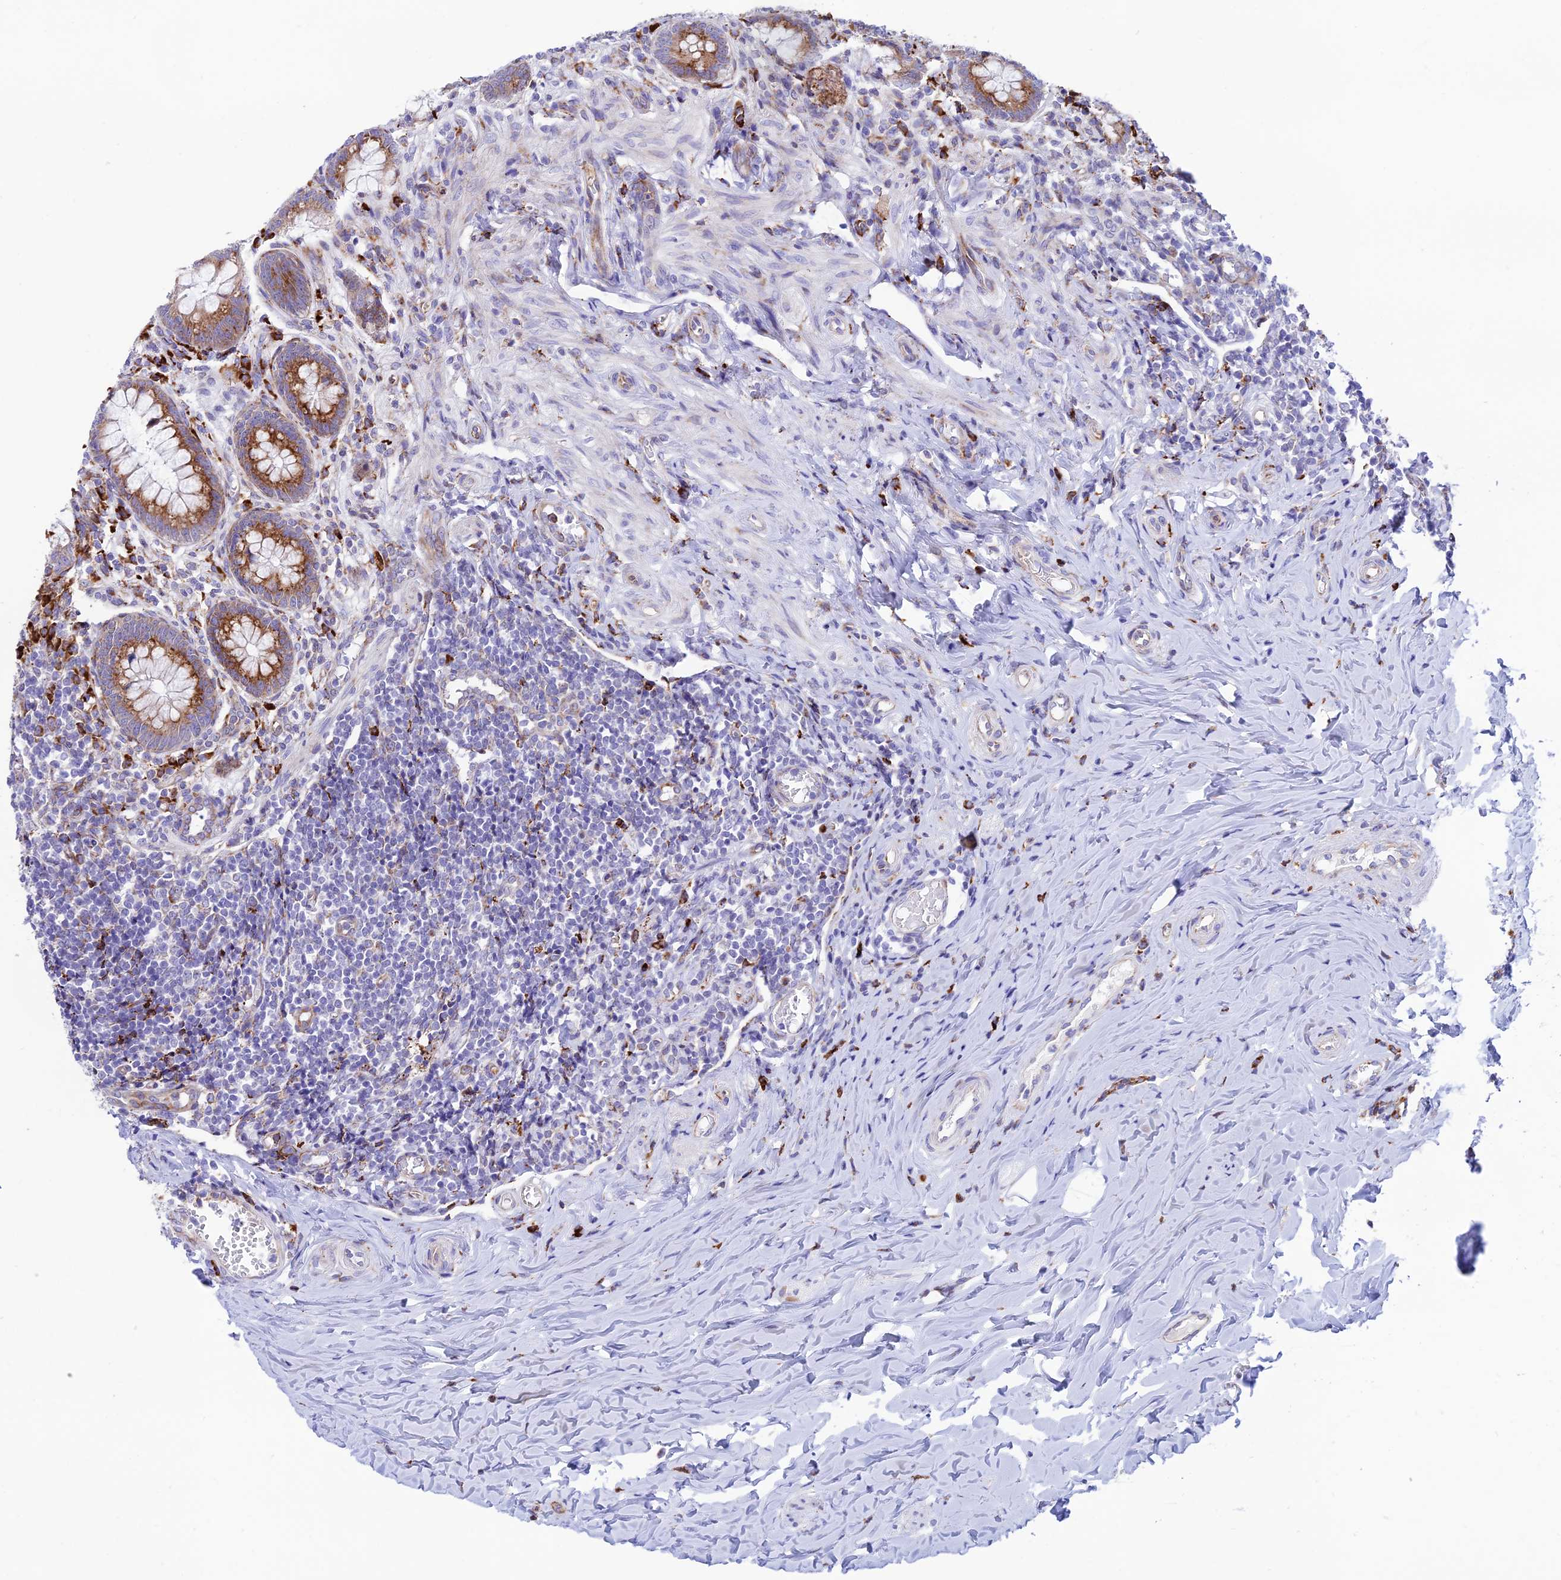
{"staining": {"intensity": "strong", "quantity": ">75%", "location": "cytoplasmic/membranous"}, "tissue": "appendix", "cell_type": "Glandular cells", "image_type": "normal", "snomed": [{"axis": "morphology", "description": "Normal tissue, NOS"}, {"axis": "topography", "description": "Appendix"}], "caption": "Protein staining shows strong cytoplasmic/membranous staining in about >75% of glandular cells in normal appendix.", "gene": "TUBGCP6", "patient": {"sex": "female", "age": 33}}